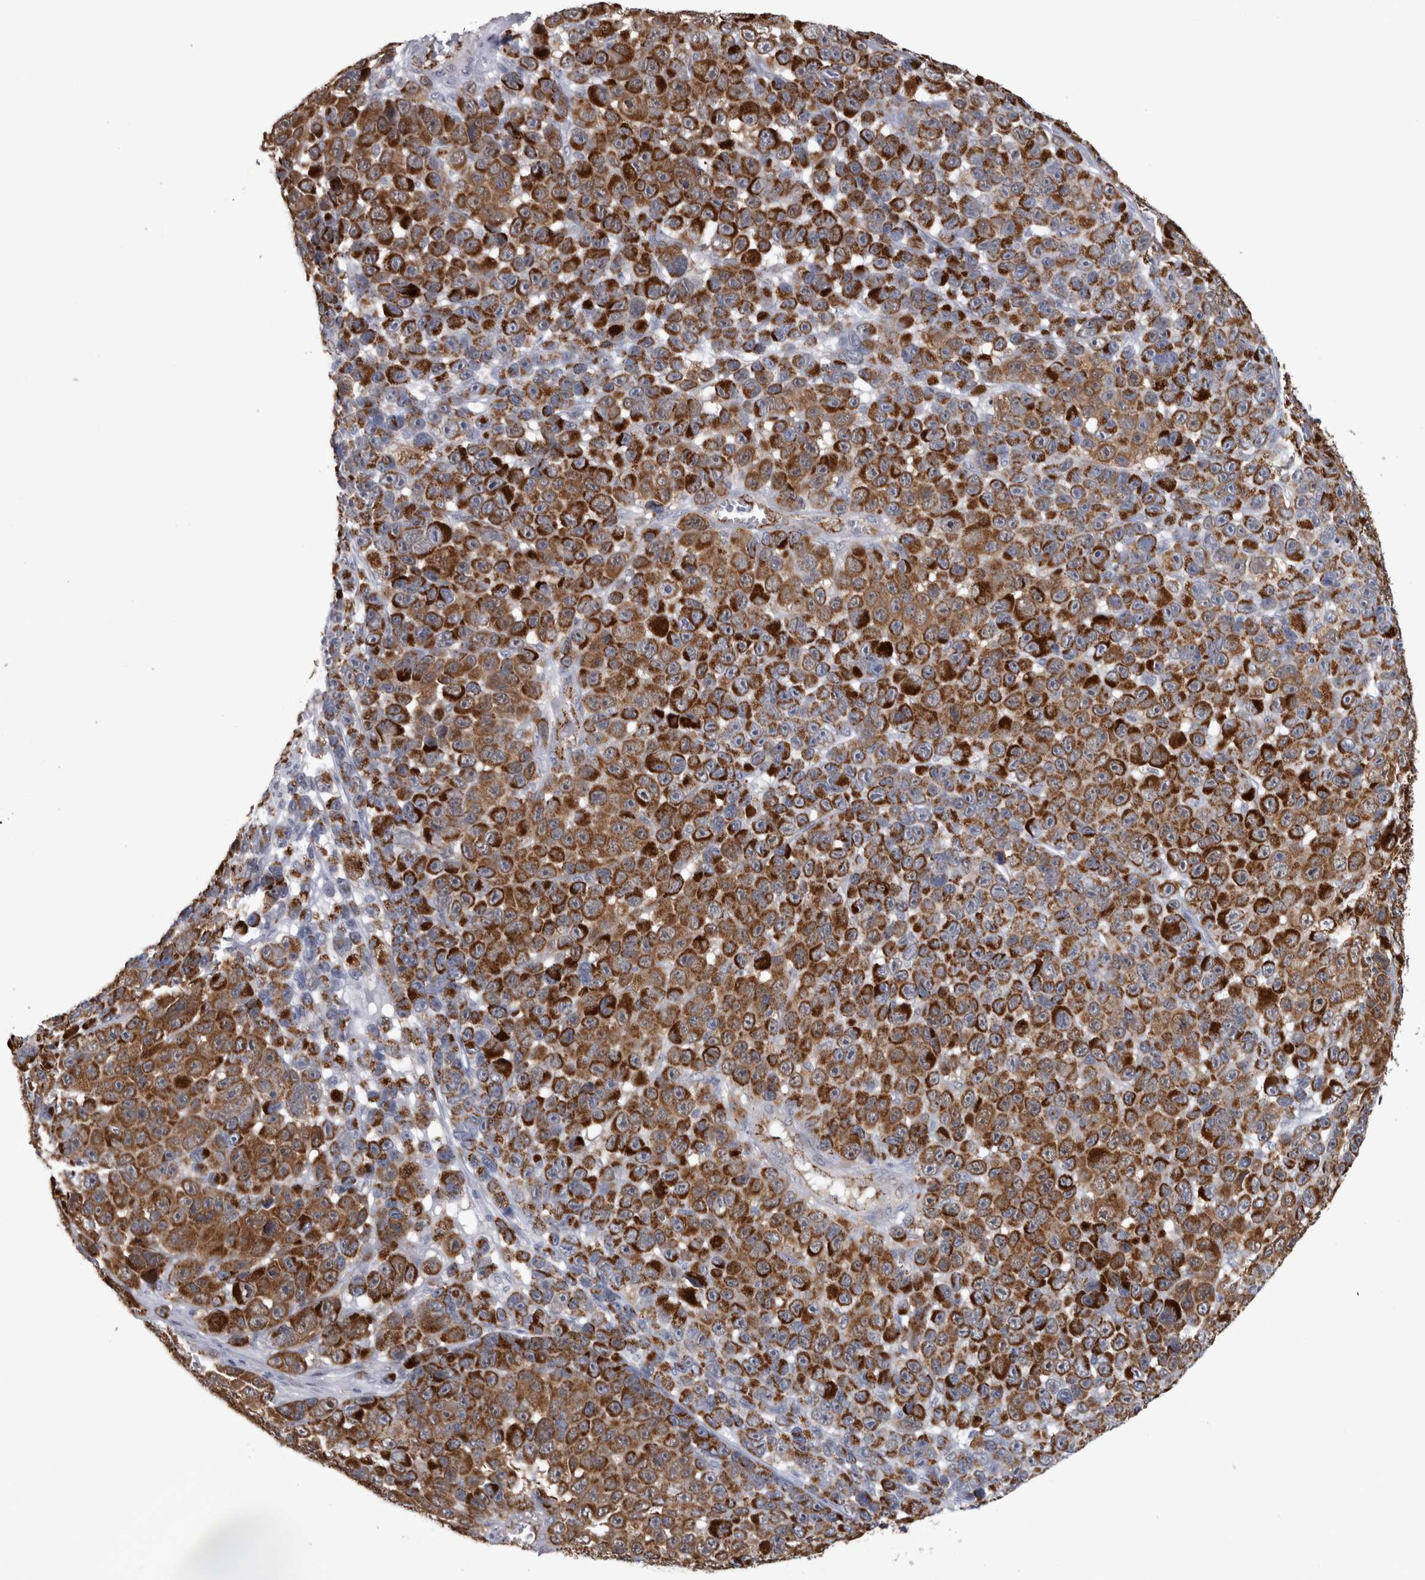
{"staining": {"intensity": "strong", "quantity": ">75%", "location": "cytoplasmic/membranous"}, "tissue": "melanoma", "cell_type": "Tumor cells", "image_type": "cancer", "snomed": [{"axis": "morphology", "description": "Malignant melanoma, NOS"}, {"axis": "topography", "description": "Skin"}], "caption": "A high amount of strong cytoplasmic/membranous staining is appreciated in about >75% of tumor cells in malignant melanoma tissue.", "gene": "ACOT7", "patient": {"sex": "male", "age": 53}}